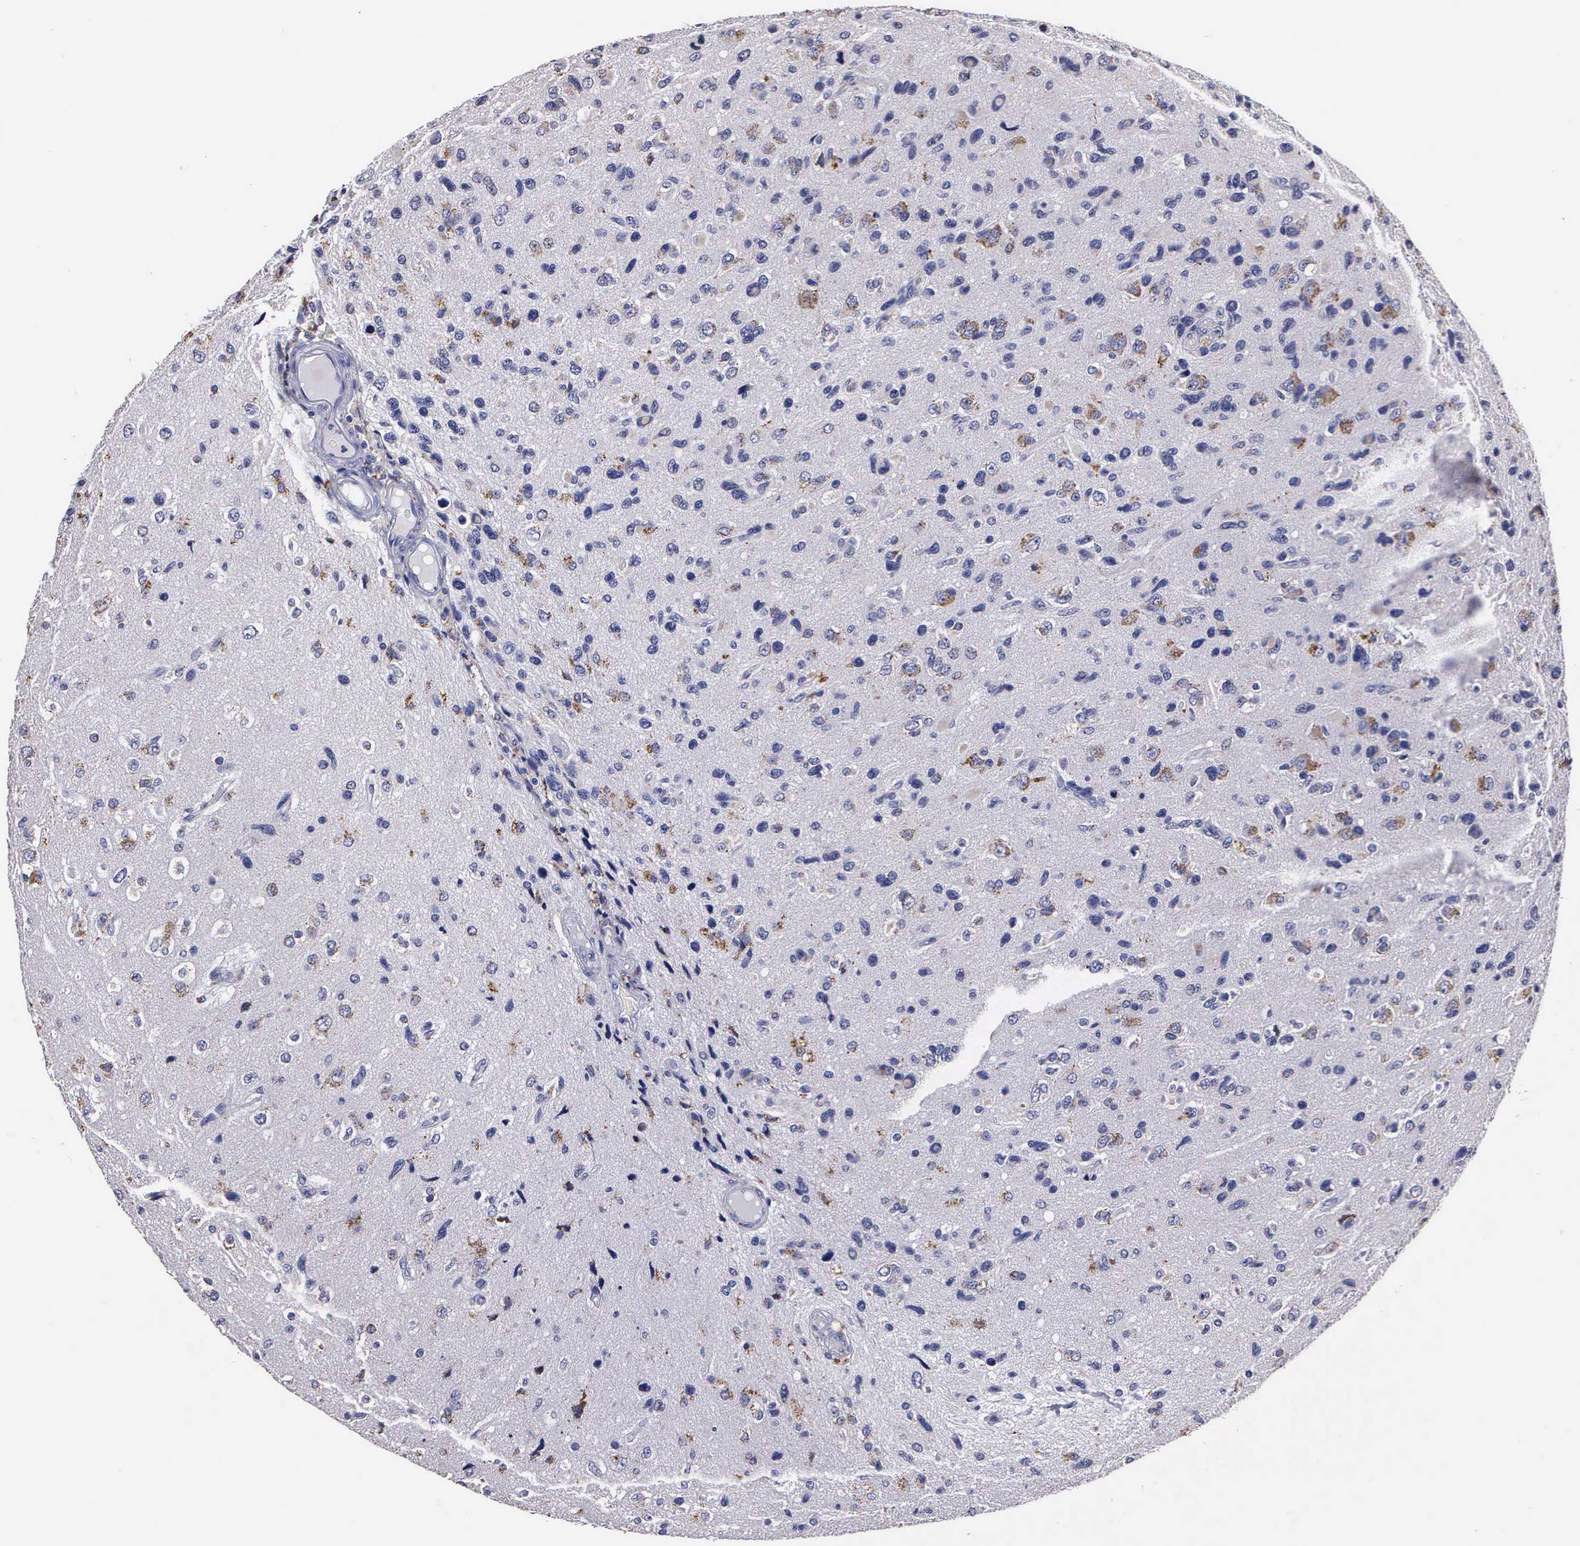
{"staining": {"intensity": "negative", "quantity": "none", "location": "none"}, "tissue": "glioma", "cell_type": "Tumor cells", "image_type": "cancer", "snomed": [{"axis": "morphology", "description": "Glioma, malignant, High grade"}, {"axis": "topography", "description": "Brain"}], "caption": "This is a photomicrograph of IHC staining of high-grade glioma (malignant), which shows no staining in tumor cells. (Stains: DAB (3,3'-diaminobenzidine) immunohistochemistry with hematoxylin counter stain, Microscopy: brightfield microscopy at high magnification).", "gene": "CRELD2", "patient": {"sex": "male", "age": 77}}